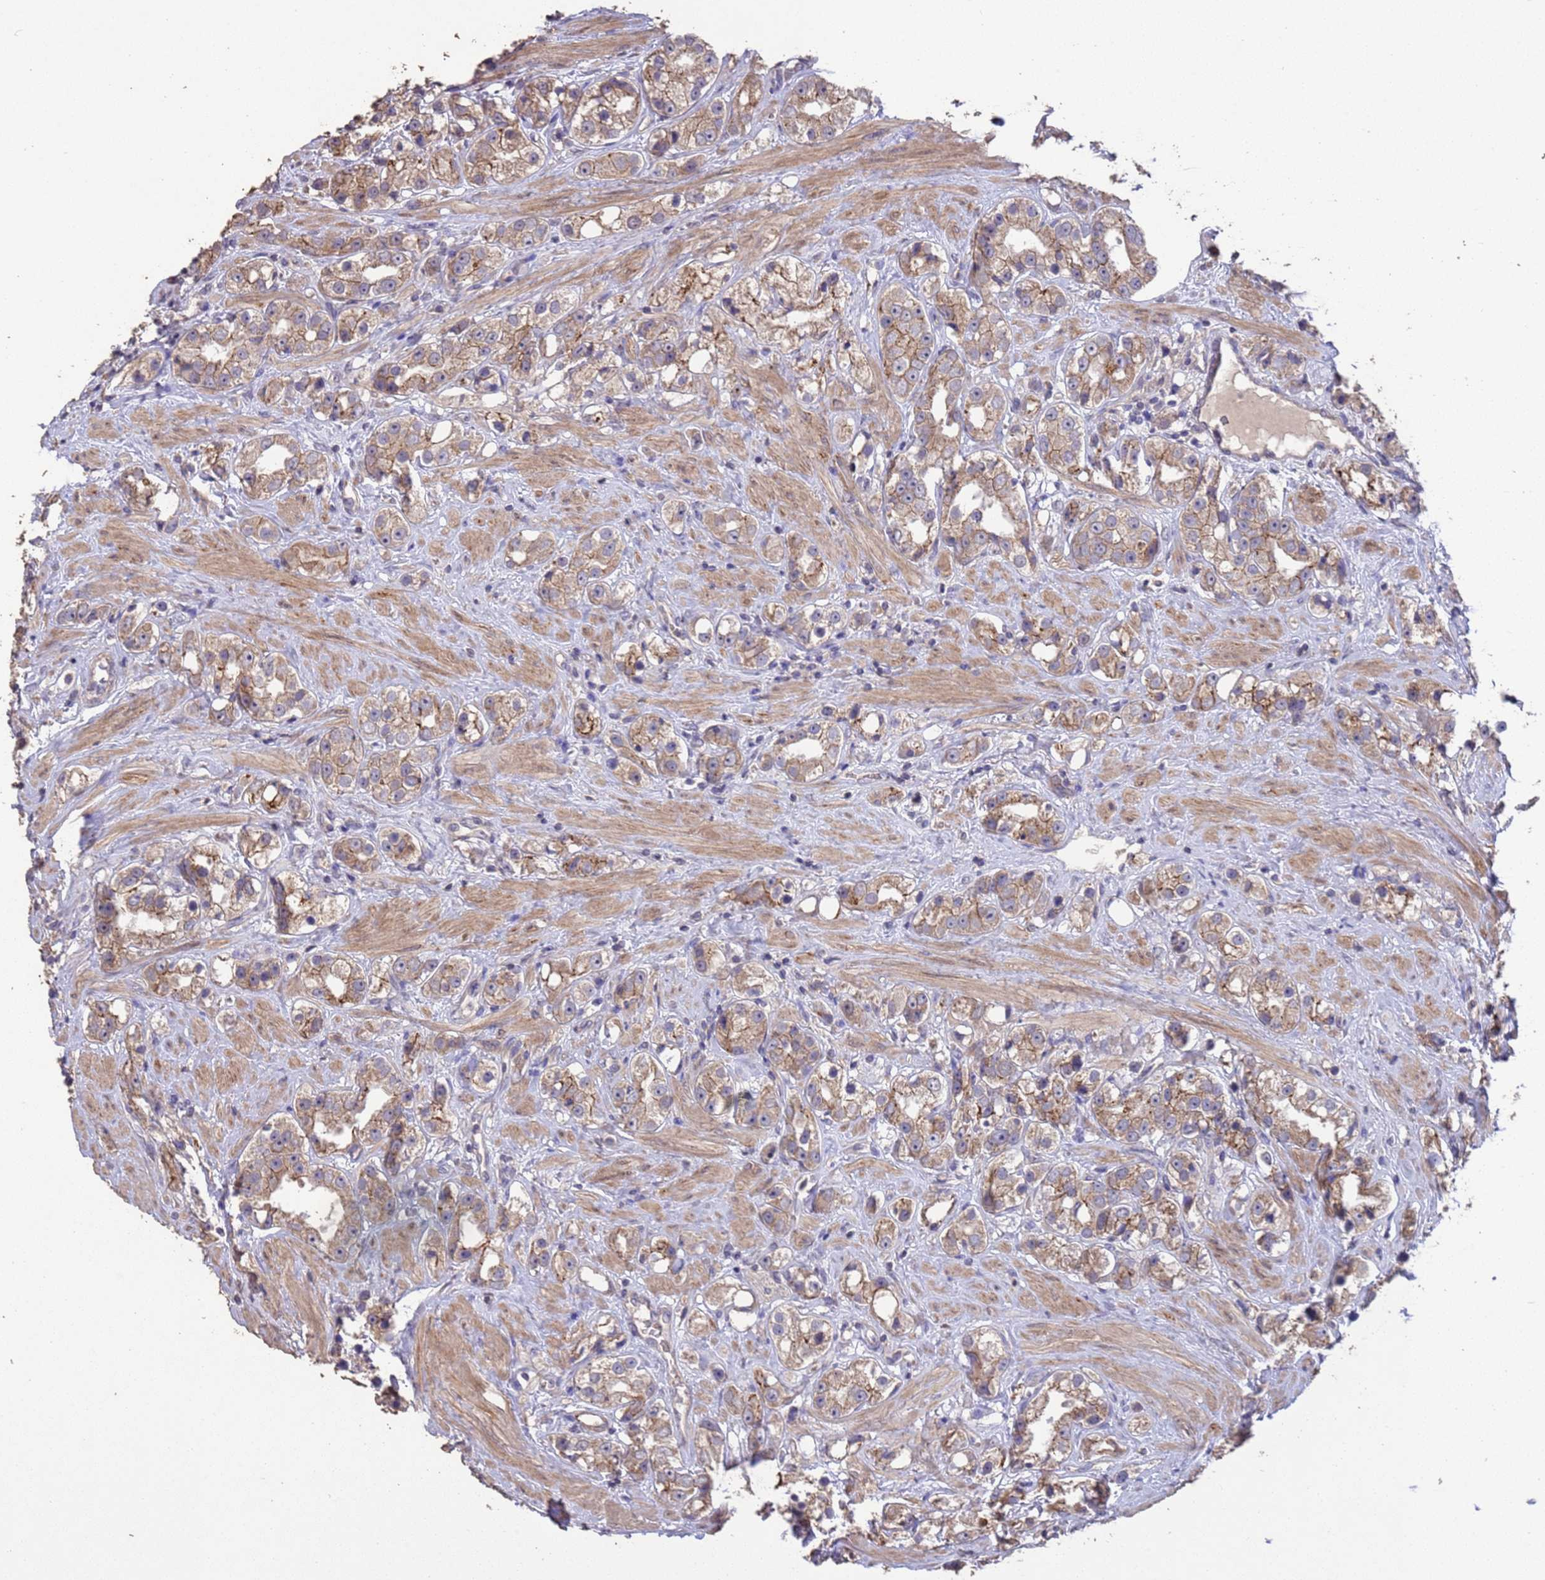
{"staining": {"intensity": "moderate", "quantity": ">75%", "location": "cytoplasmic/membranous"}, "tissue": "prostate cancer", "cell_type": "Tumor cells", "image_type": "cancer", "snomed": [{"axis": "morphology", "description": "Adenocarcinoma, NOS"}, {"axis": "topography", "description": "Prostate"}], "caption": "Prostate adenocarcinoma tissue displays moderate cytoplasmic/membranous positivity in about >75% of tumor cells The protein is stained brown, and the nuclei are stained in blue (DAB IHC with brightfield microscopy, high magnification).", "gene": "SLC9B2", "patient": {"sex": "male", "age": 79}}